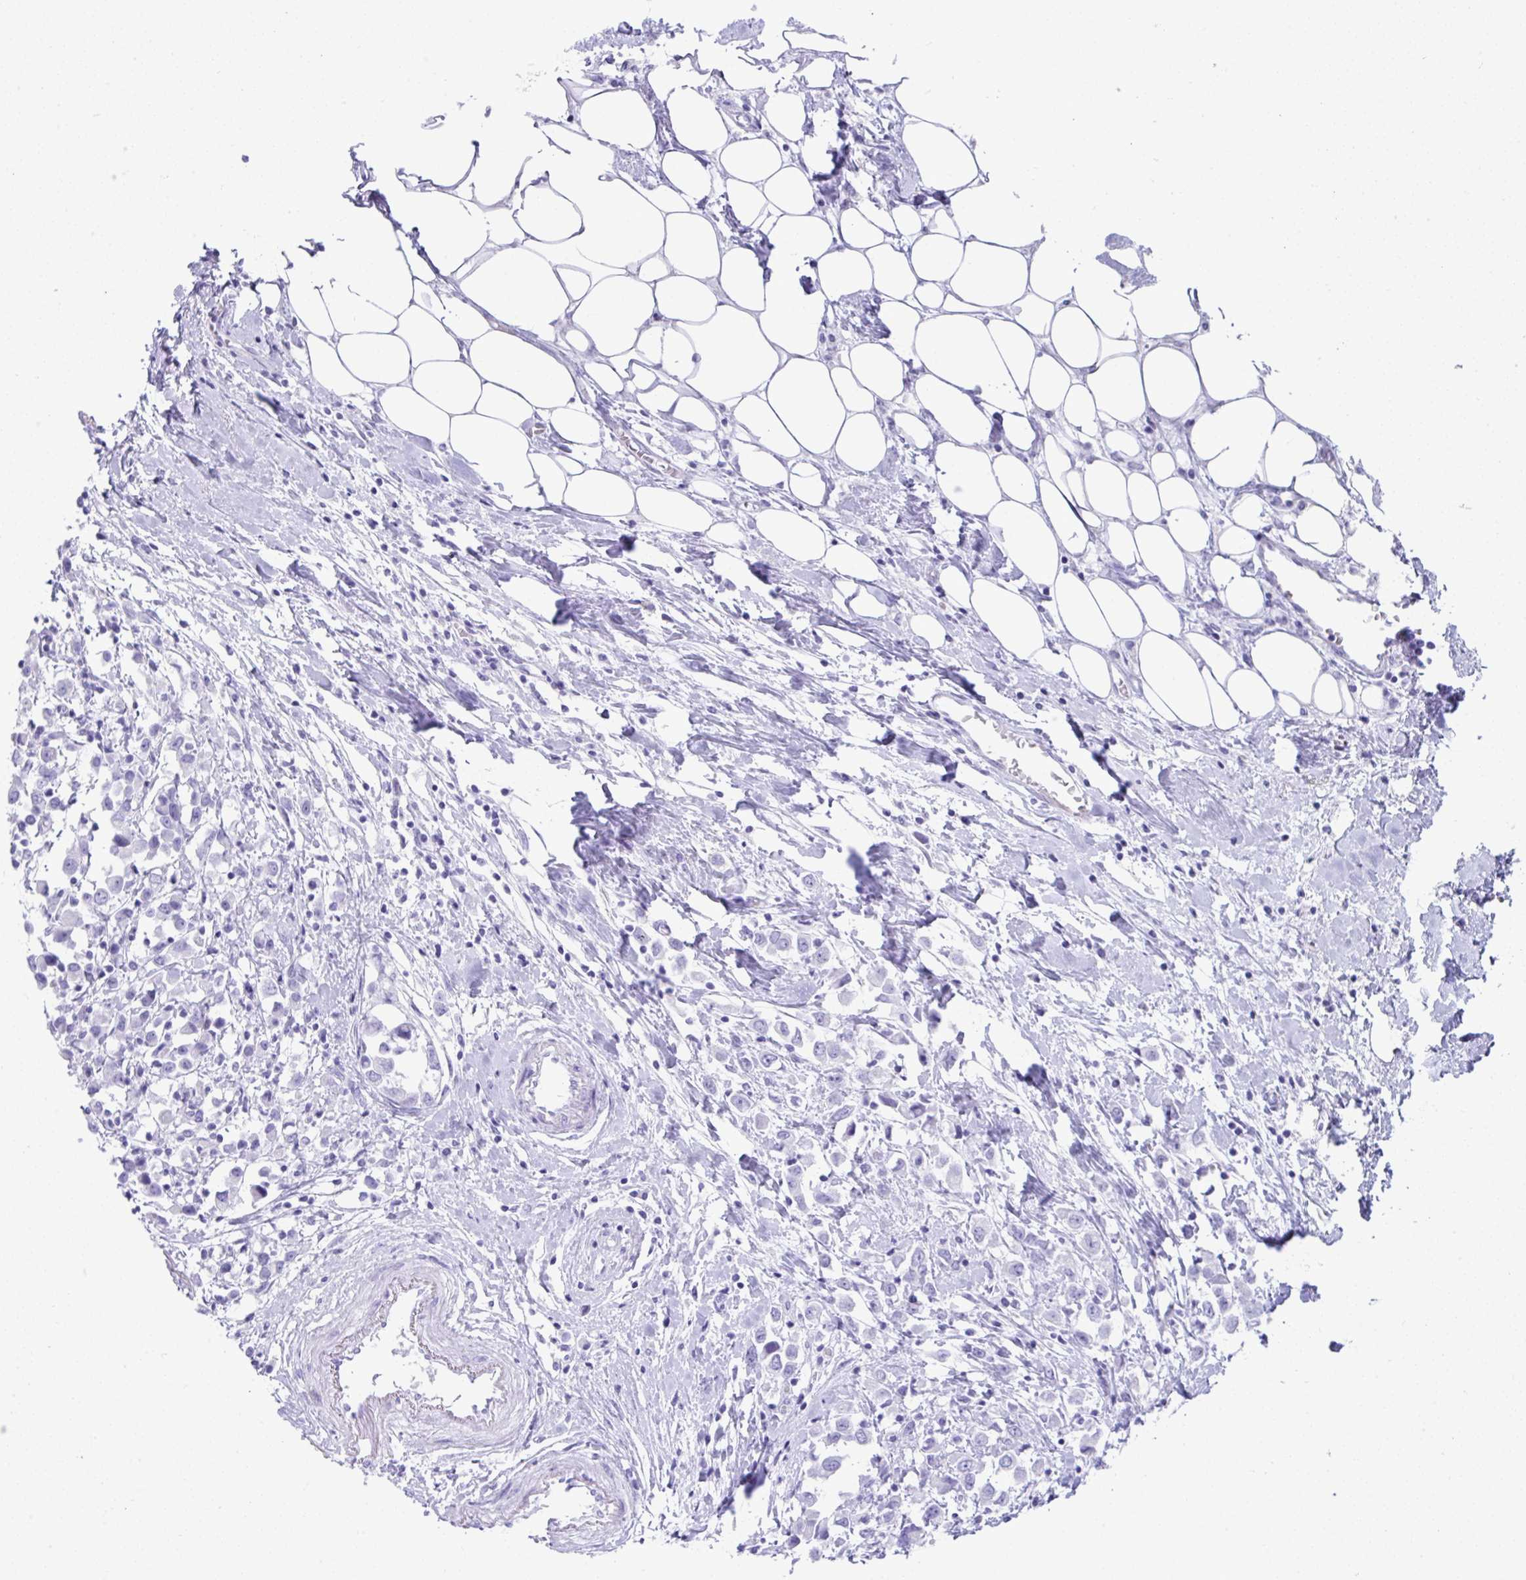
{"staining": {"intensity": "negative", "quantity": "none", "location": "none"}, "tissue": "breast cancer", "cell_type": "Tumor cells", "image_type": "cancer", "snomed": [{"axis": "morphology", "description": "Duct carcinoma"}, {"axis": "topography", "description": "Breast"}], "caption": "IHC image of neoplastic tissue: human breast cancer (intraductal carcinoma) stained with DAB displays no significant protein positivity in tumor cells. (Brightfield microscopy of DAB (3,3'-diaminobenzidine) immunohistochemistry at high magnification).", "gene": "PSCA", "patient": {"sex": "female", "age": 61}}